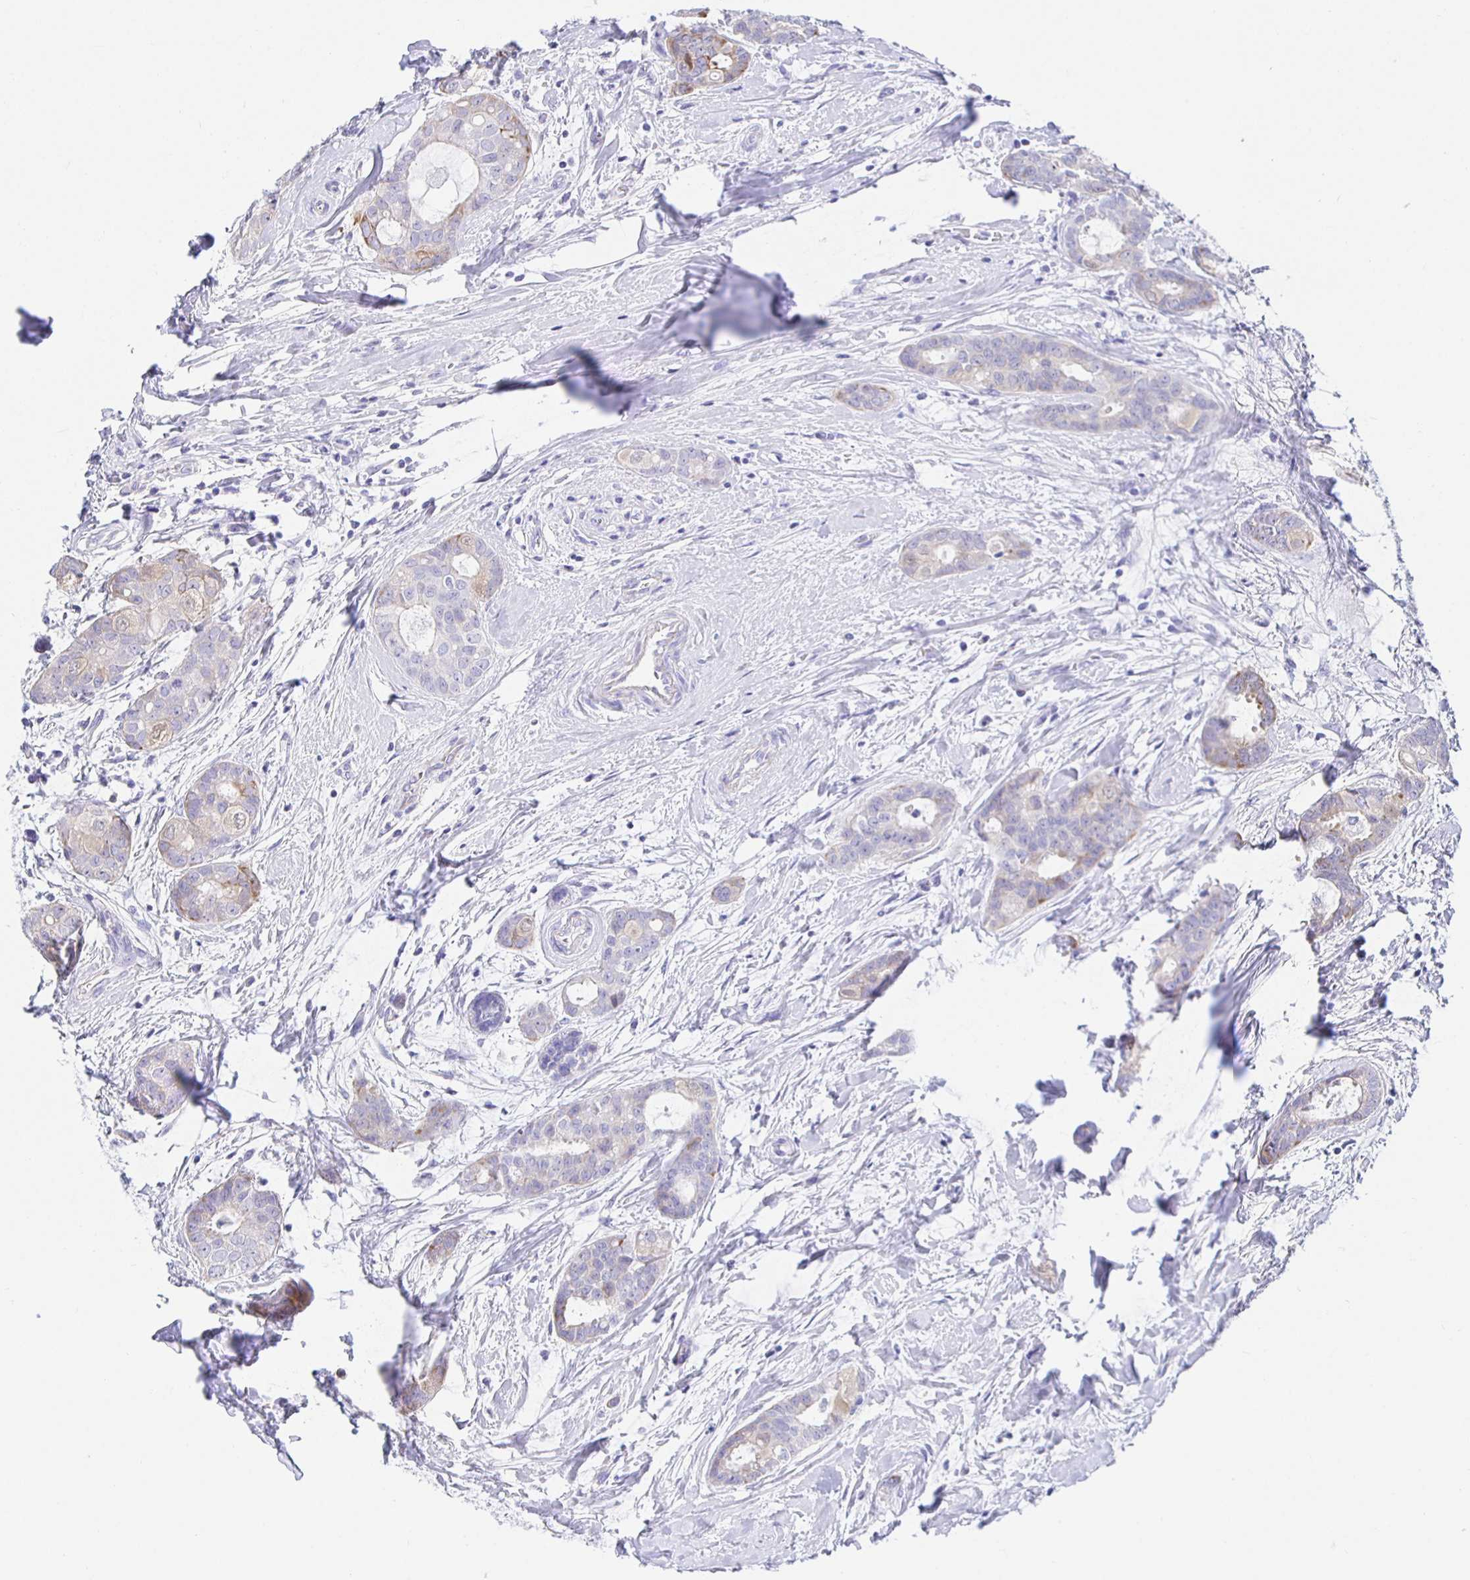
{"staining": {"intensity": "weak", "quantity": "<25%", "location": "cytoplasmic/membranous"}, "tissue": "breast cancer", "cell_type": "Tumor cells", "image_type": "cancer", "snomed": [{"axis": "morphology", "description": "Duct carcinoma"}, {"axis": "topography", "description": "Breast"}], "caption": "Immunohistochemical staining of human breast cancer (intraductal carcinoma) displays no significant staining in tumor cells.", "gene": "HSPA4L", "patient": {"sex": "female", "age": 45}}